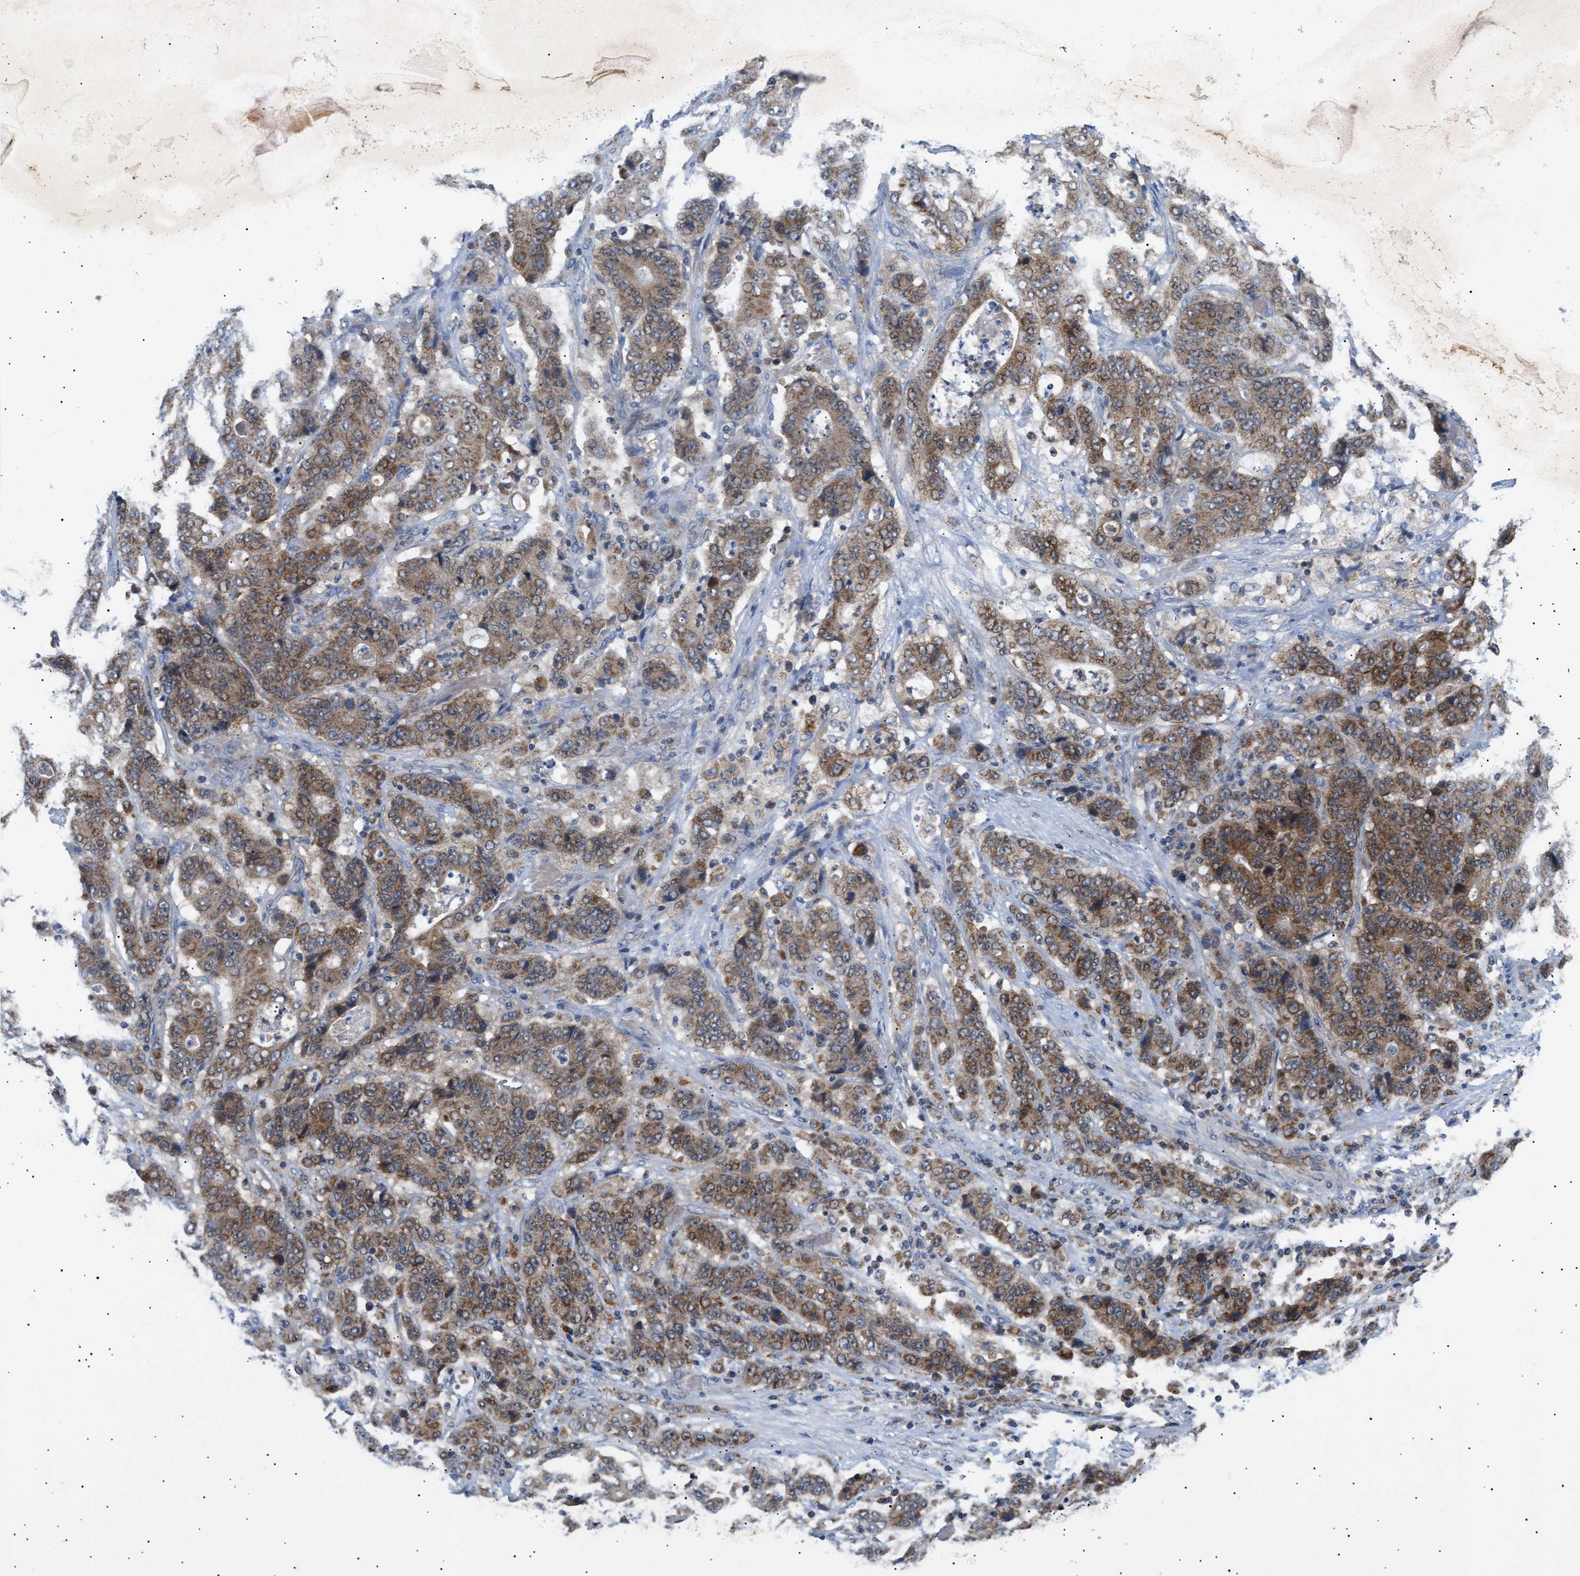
{"staining": {"intensity": "moderate", "quantity": ">75%", "location": "cytoplasmic/membranous"}, "tissue": "stomach cancer", "cell_type": "Tumor cells", "image_type": "cancer", "snomed": [{"axis": "morphology", "description": "Adenocarcinoma, NOS"}, {"axis": "topography", "description": "Stomach"}], "caption": "A brown stain labels moderate cytoplasmic/membranous positivity of a protein in human adenocarcinoma (stomach) tumor cells. (Brightfield microscopy of DAB IHC at high magnification).", "gene": "SIRT5", "patient": {"sex": "female", "age": 73}}